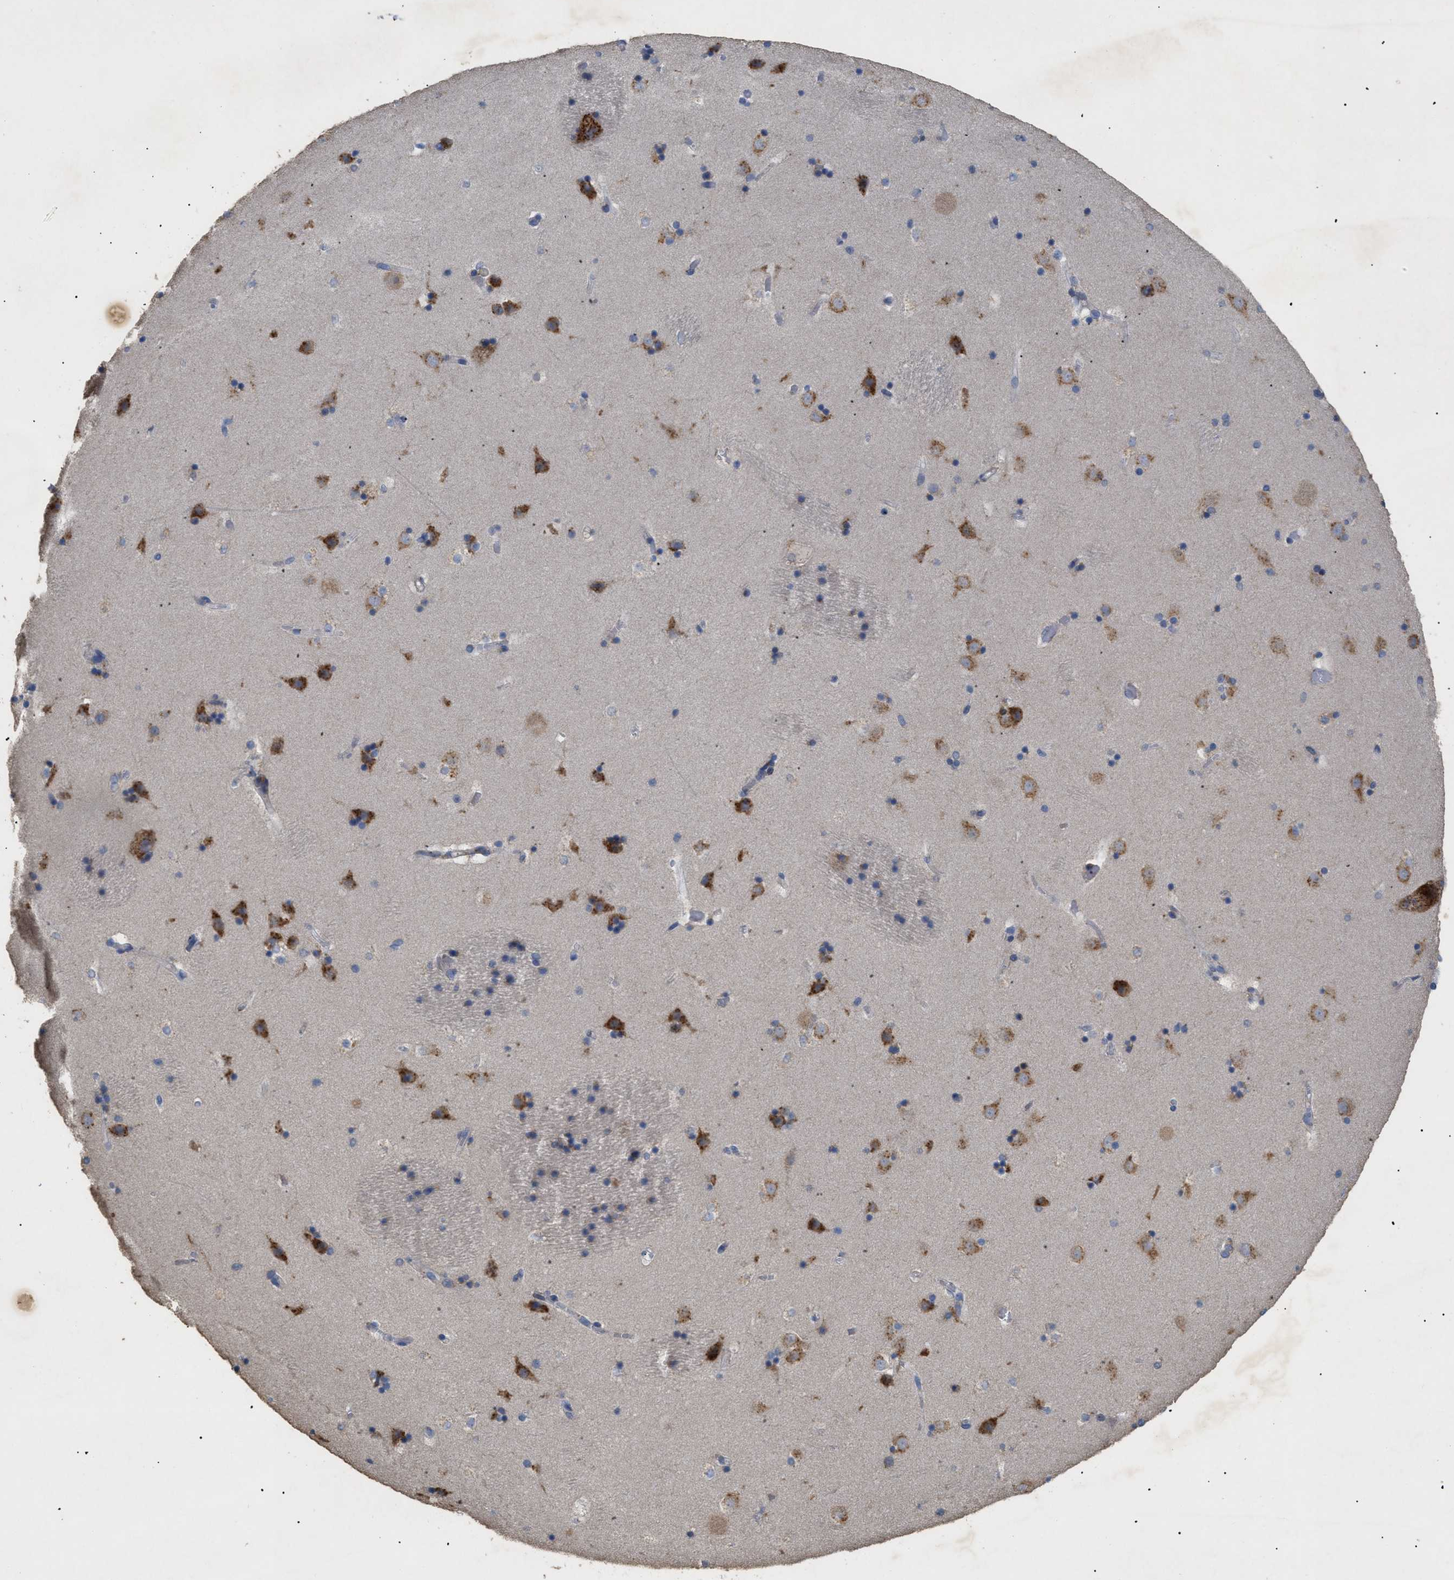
{"staining": {"intensity": "moderate", "quantity": "25%-75%", "location": "cytoplasmic/membranous"}, "tissue": "caudate", "cell_type": "Glial cells", "image_type": "normal", "snomed": [{"axis": "morphology", "description": "Normal tissue, NOS"}, {"axis": "topography", "description": "Lateral ventricle wall"}], "caption": "The immunohistochemical stain labels moderate cytoplasmic/membranous positivity in glial cells of normal caudate.", "gene": "SLC50A1", "patient": {"sex": "male", "age": 45}}